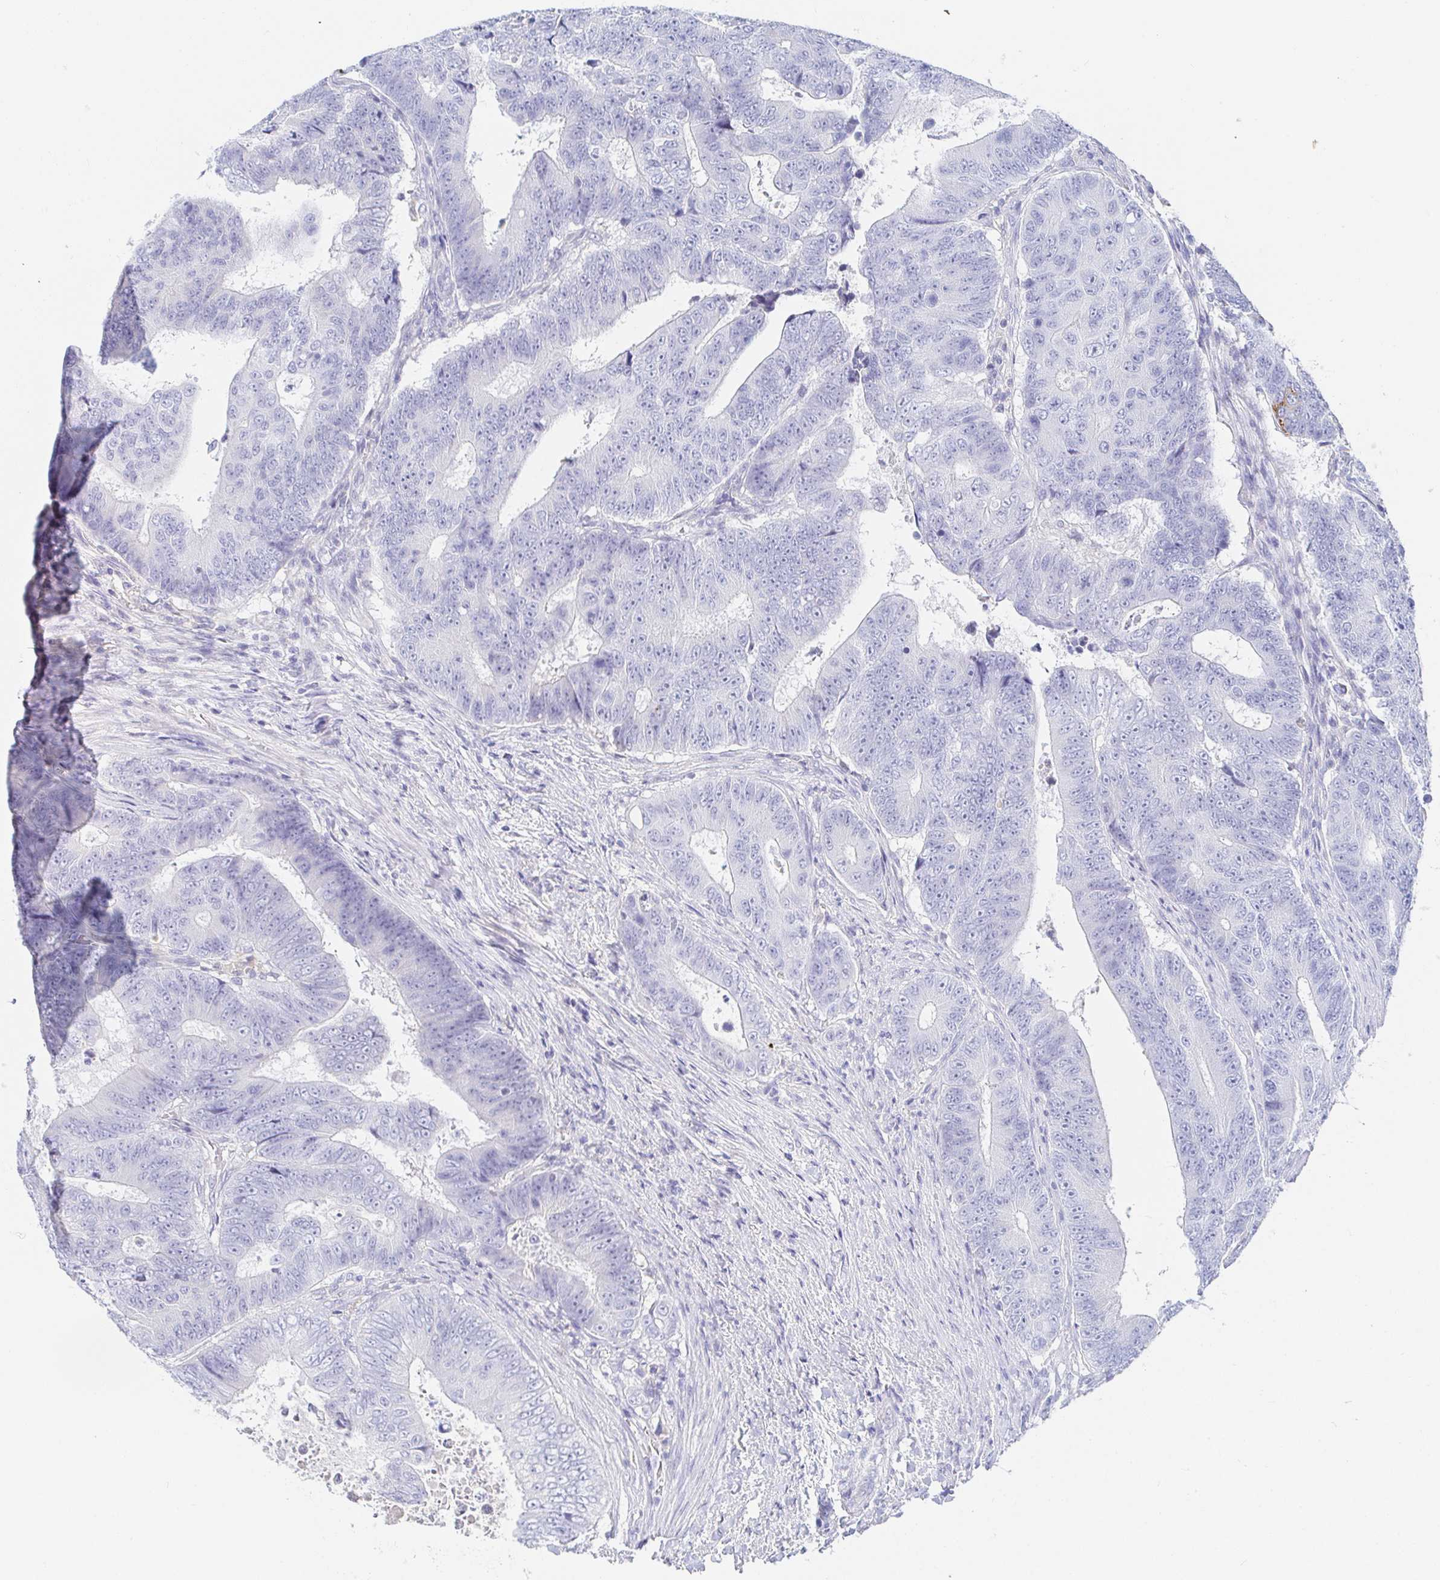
{"staining": {"intensity": "negative", "quantity": "none", "location": "none"}, "tissue": "colorectal cancer", "cell_type": "Tumor cells", "image_type": "cancer", "snomed": [{"axis": "morphology", "description": "Adenocarcinoma, NOS"}, {"axis": "topography", "description": "Colon"}], "caption": "IHC photomicrograph of neoplastic tissue: human adenocarcinoma (colorectal) stained with DAB (3,3'-diaminobenzidine) displays no significant protein expression in tumor cells.", "gene": "PDE6B", "patient": {"sex": "female", "age": 48}}